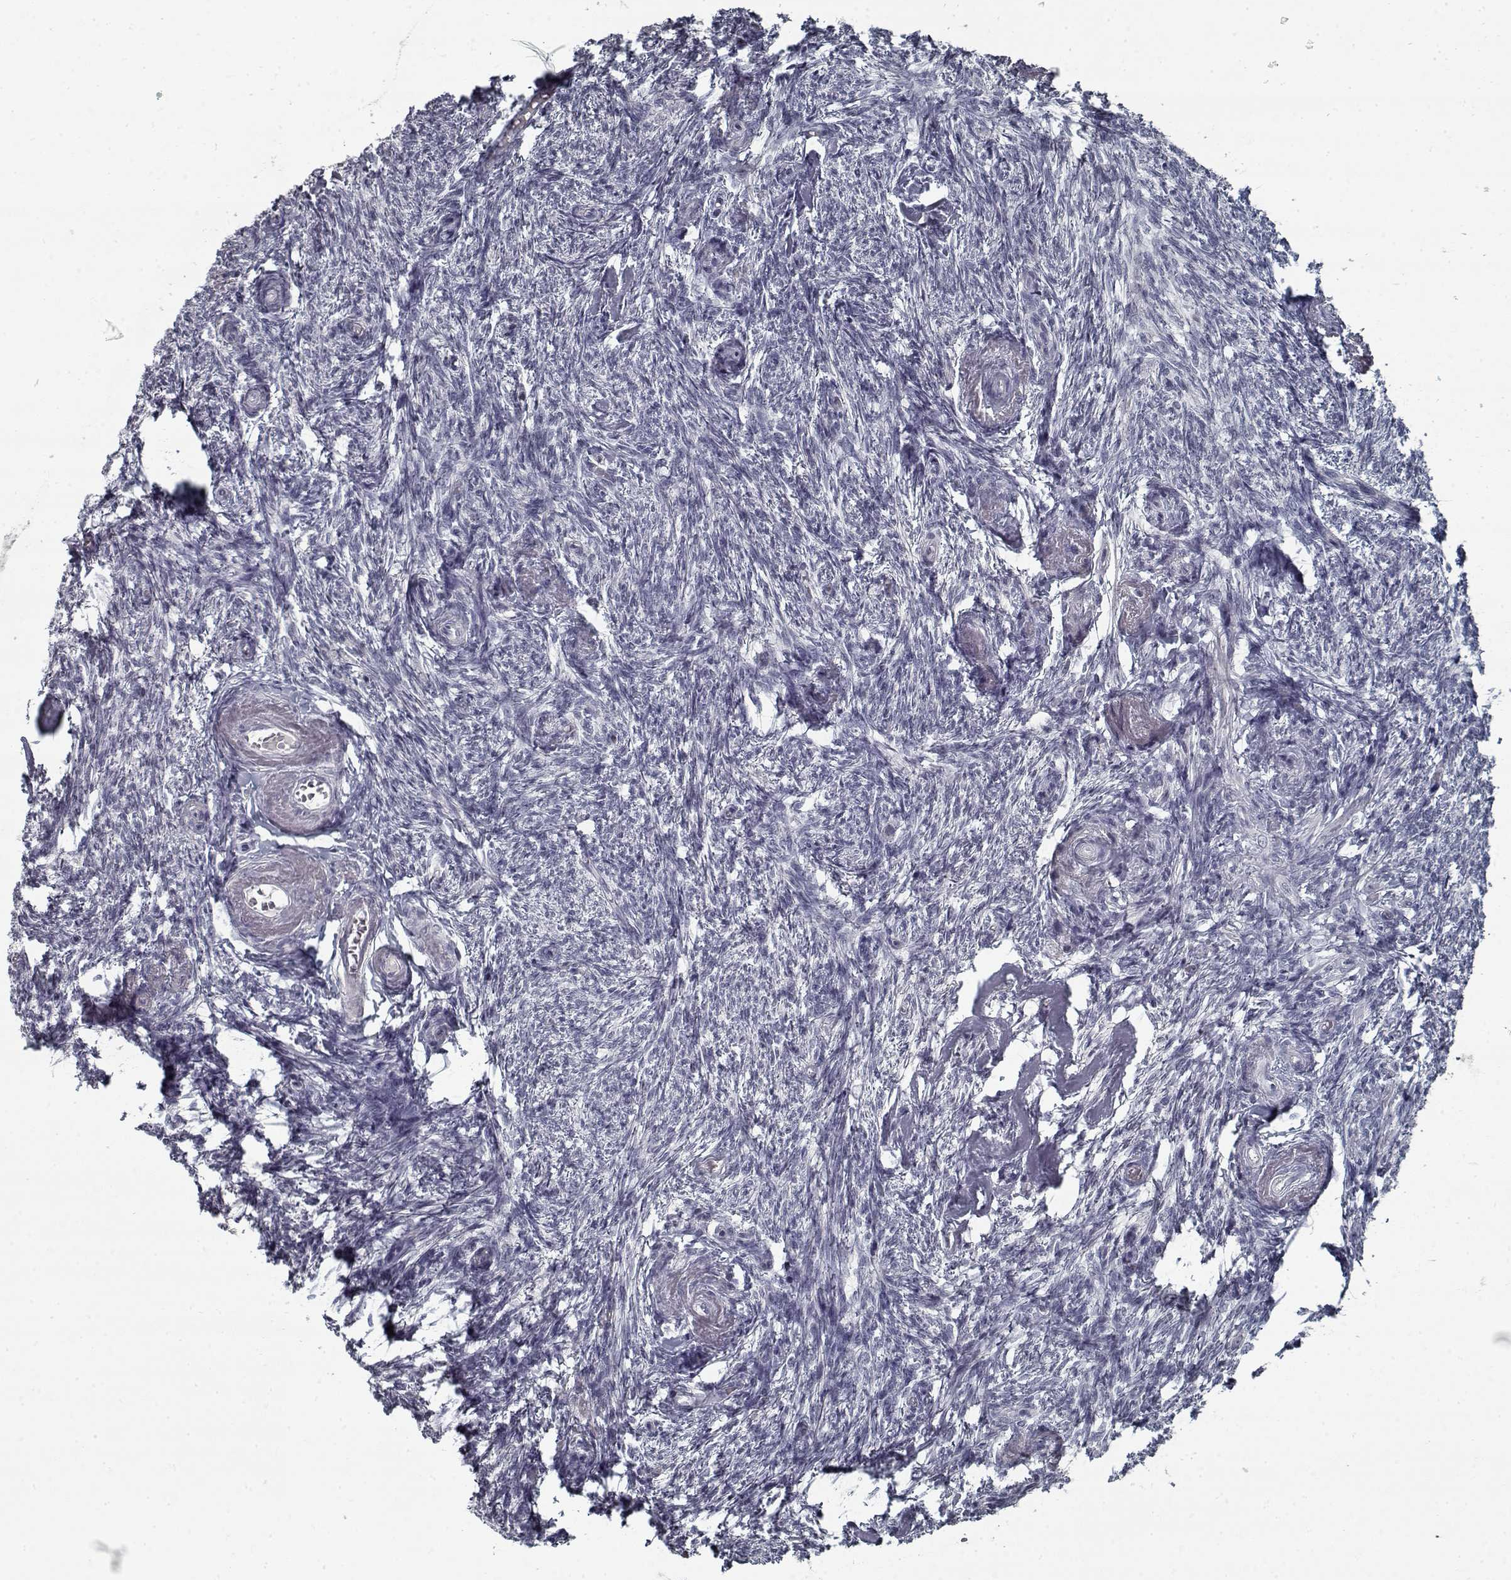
{"staining": {"intensity": "negative", "quantity": "none", "location": "none"}, "tissue": "ovary", "cell_type": "Follicle cells", "image_type": "normal", "snomed": [{"axis": "morphology", "description": "Normal tissue, NOS"}, {"axis": "topography", "description": "Ovary"}], "caption": "IHC of benign ovary exhibits no staining in follicle cells.", "gene": "GAD2", "patient": {"sex": "female", "age": 72}}